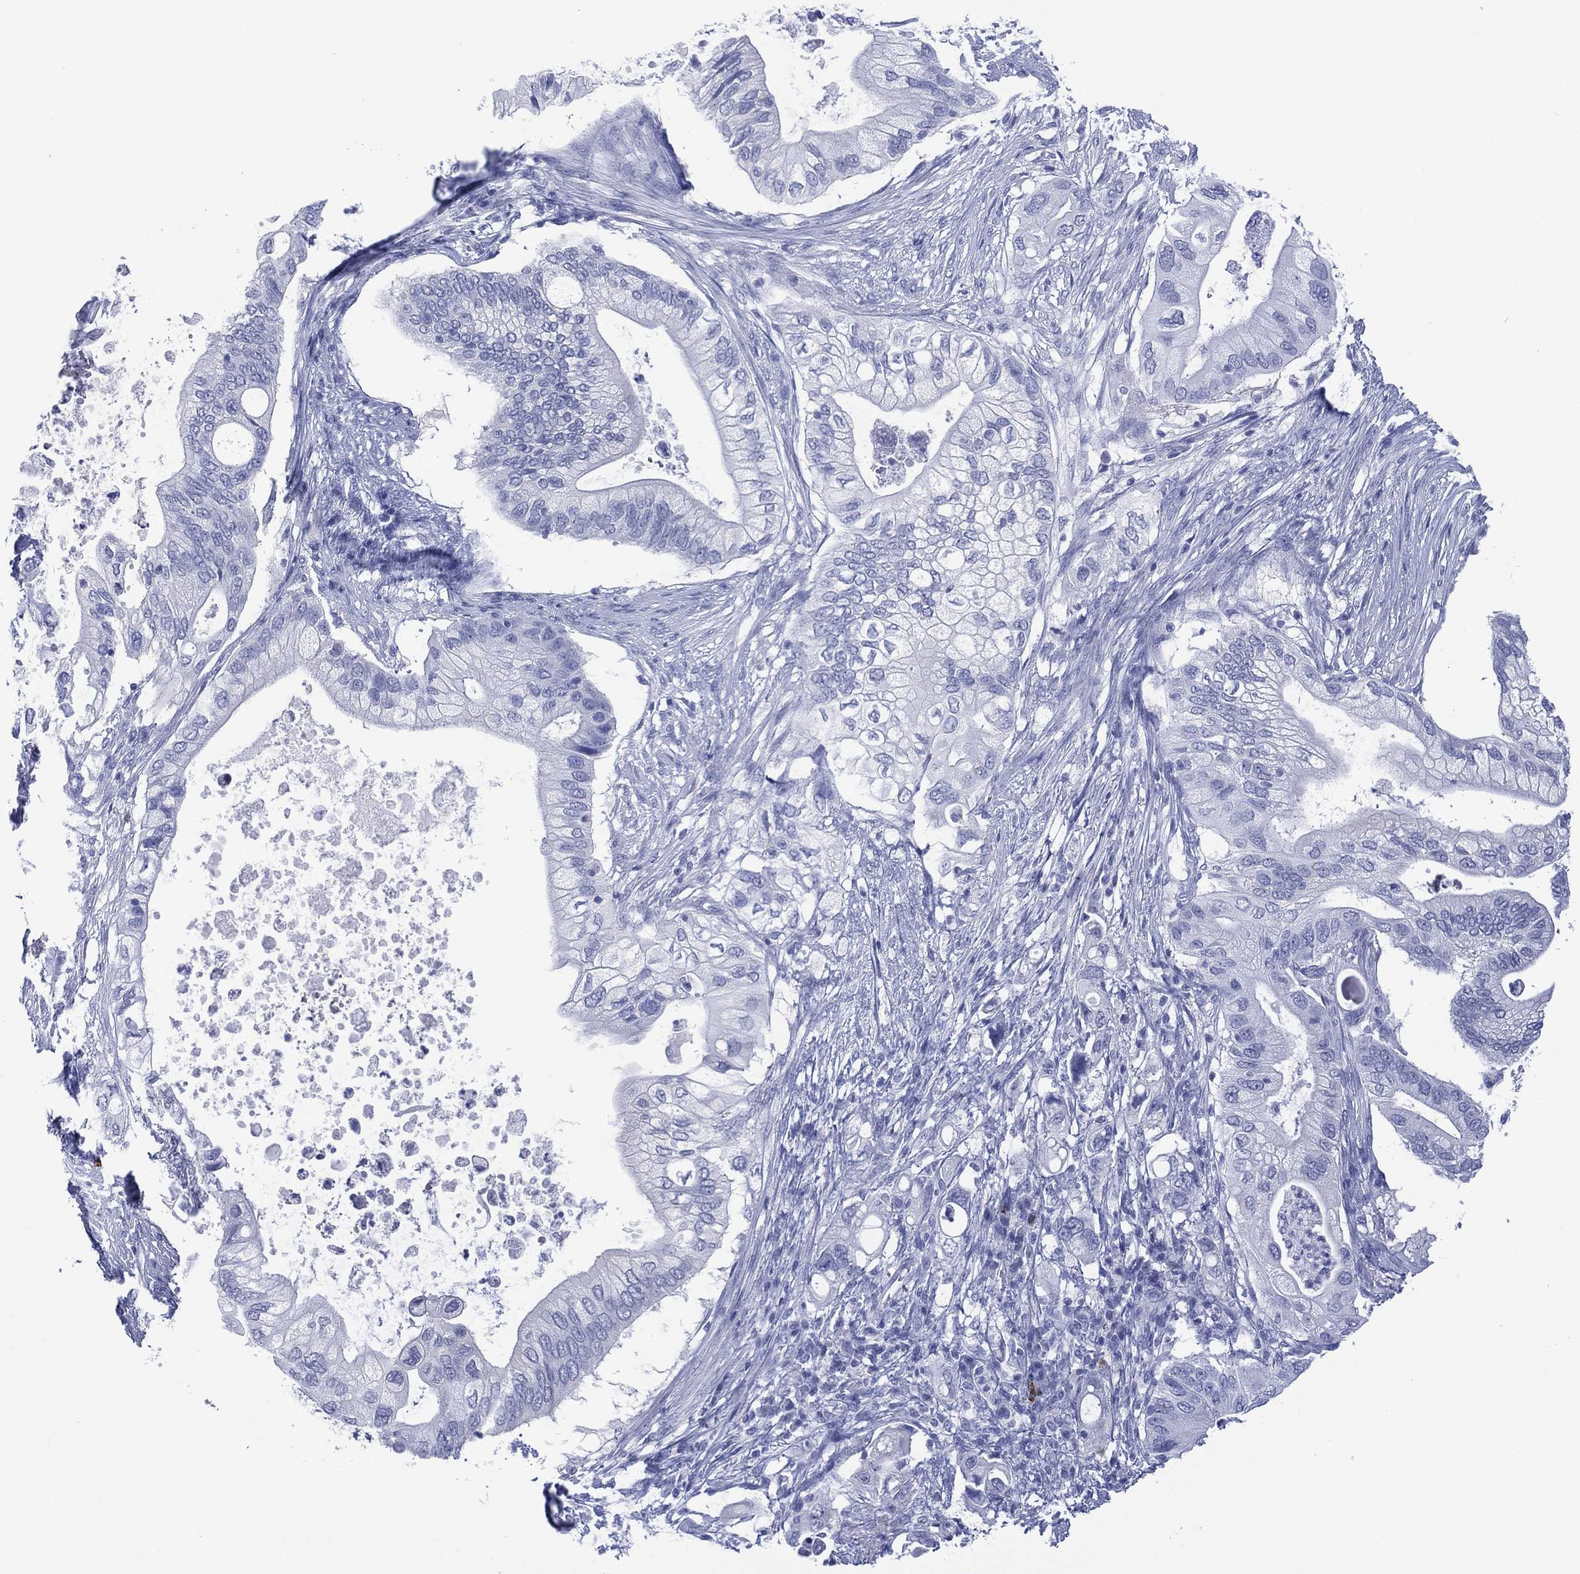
{"staining": {"intensity": "negative", "quantity": "none", "location": "none"}, "tissue": "pancreatic cancer", "cell_type": "Tumor cells", "image_type": "cancer", "snomed": [{"axis": "morphology", "description": "Adenocarcinoma, NOS"}, {"axis": "topography", "description": "Pancreas"}], "caption": "Protein analysis of adenocarcinoma (pancreatic) reveals no significant positivity in tumor cells.", "gene": "DSG1", "patient": {"sex": "female", "age": 72}}